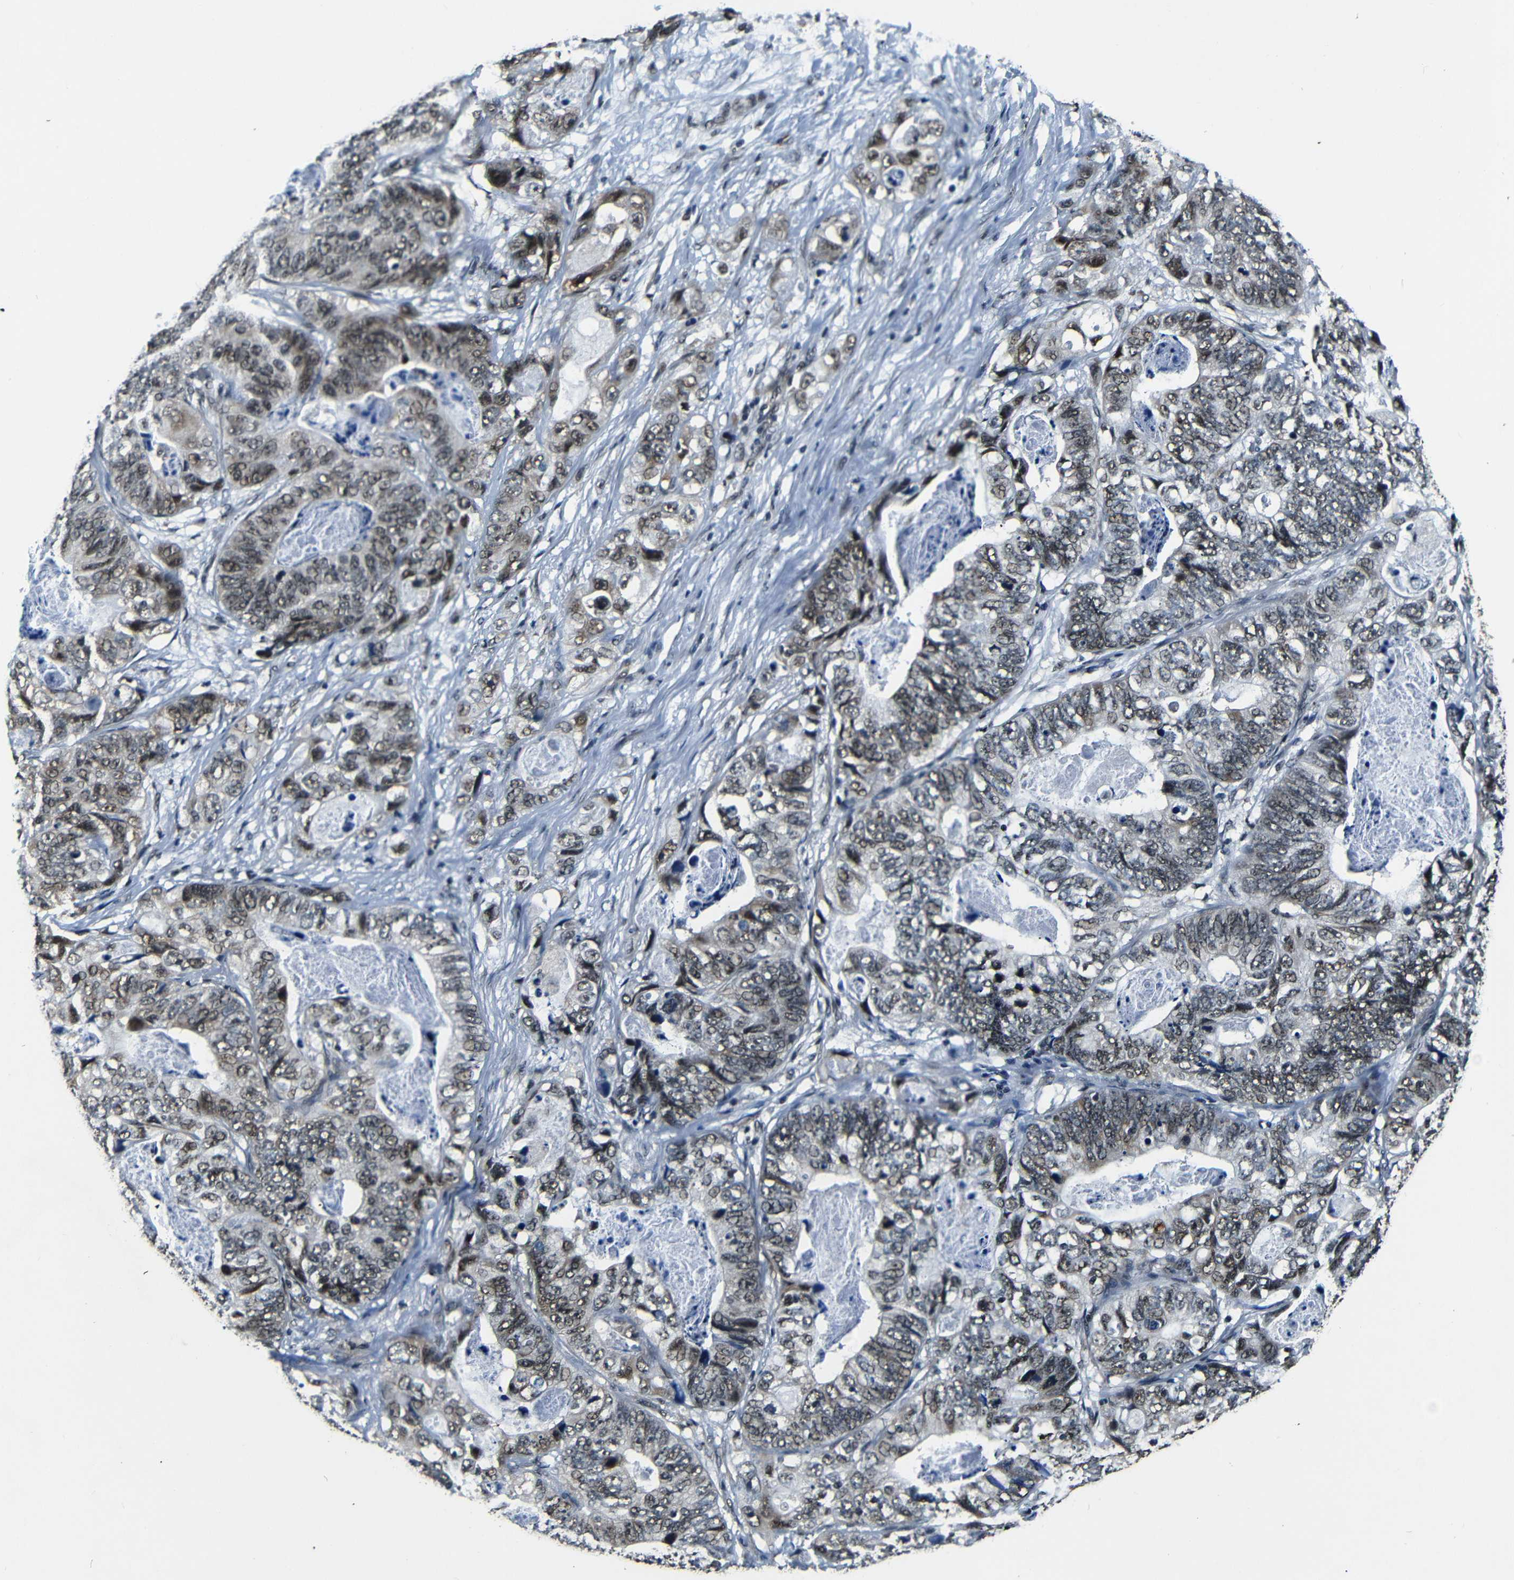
{"staining": {"intensity": "weak", "quantity": ">75%", "location": "nuclear"}, "tissue": "stomach cancer", "cell_type": "Tumor cells", "image_type": "cancer", "snomed": [{"axis": "morphology", "description": "Adenocarcinoma, NOS"}, {"axis": "topography", "description": "Stomach"}], "caption": "Weak nuclear positivity is appreciated in approximately >75% of tumor cells in stomach adenocarcinoma.", "gene": "FOXD4", "patient": {"sex": "female", "age": 89}}